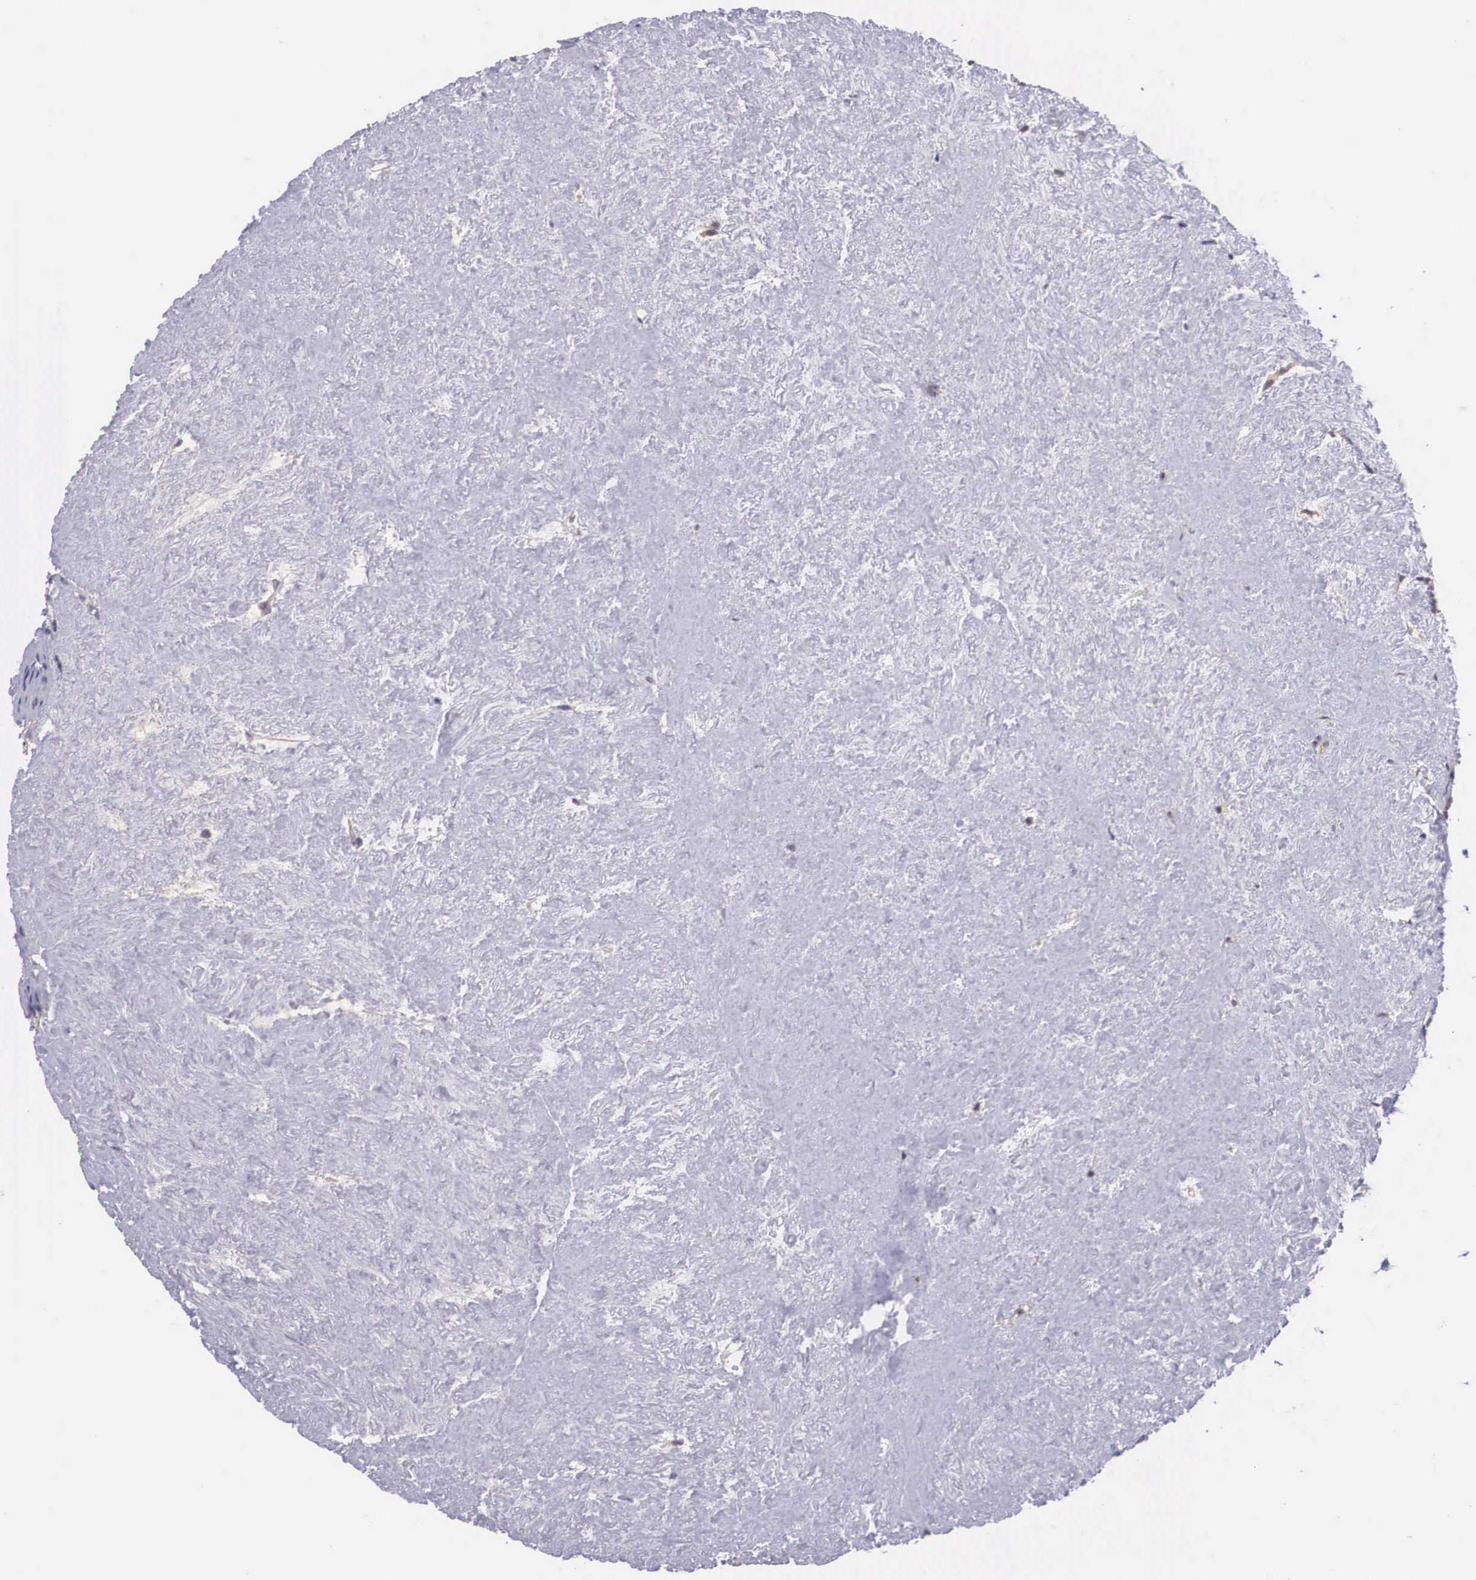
{"staining": {"intensity": "weak", "quantity": "25%-75%", "location": "cytoplasmic/membranous"}, "tissue": "ovary", "cell_type": "Follicle cells", "image_type": "normal", "snomed": [{"axis": "morphology", "description": "Normal tissue, NOS"}, {"axis": "topography", "description": "Ovary"}], "caption": "Brown immunohistochemical staining in normal ovary demonstrates weak cytoplasmic/membranous staining in approximately 25%-75% of follicle cells. The protein of interest is stained brown, and the nuclei are stained in blue (DAB (3,3'-diaminobenzidine) IHC with brightfield microscopy, high magnification).", "gene": "VASH1", "patient": {"sex": "female", "age": 53}}